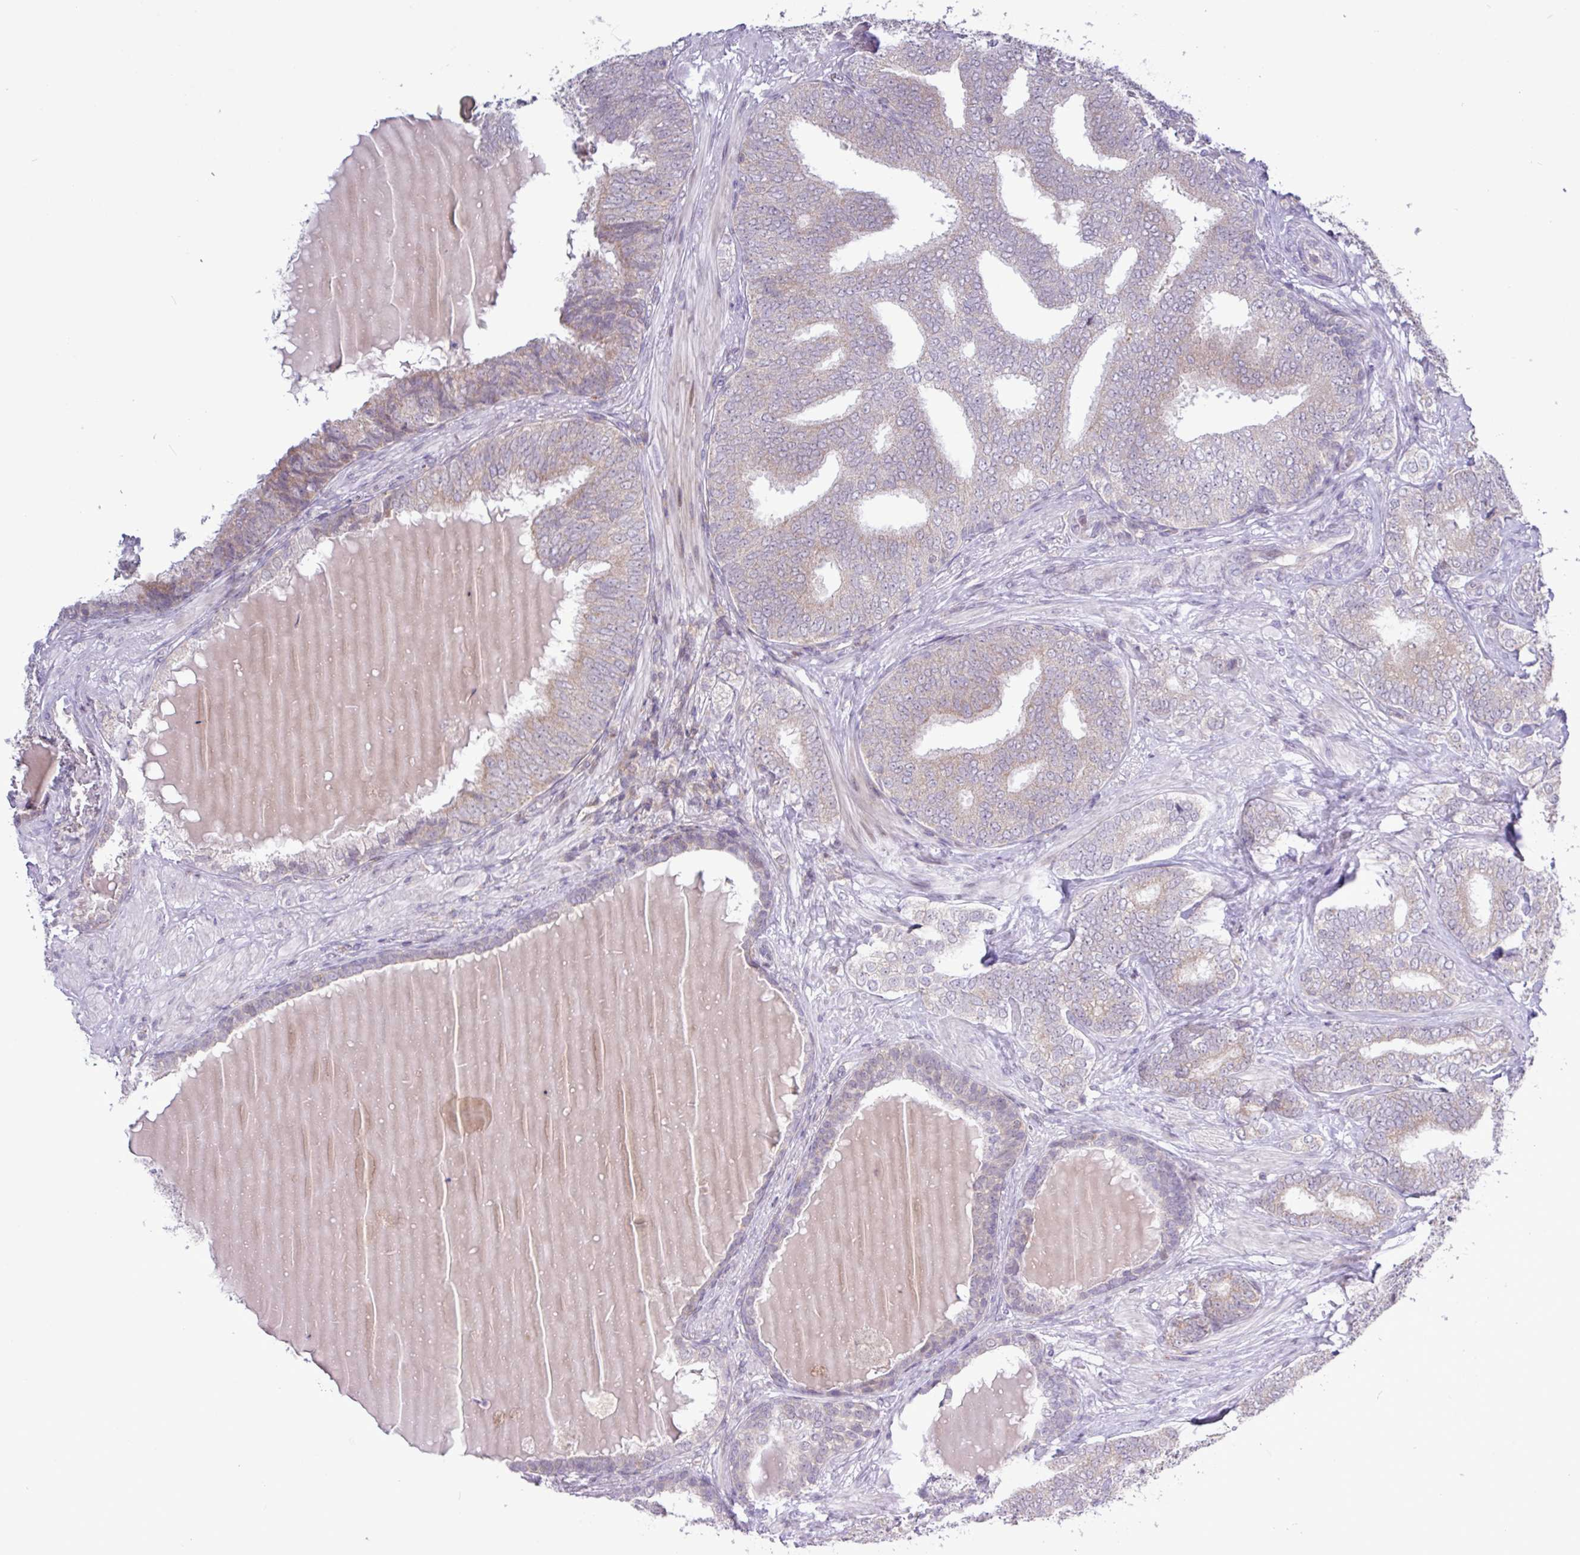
{"staining": {"intensity": "weak", "quantity": "25%-75%", "location": "cytoplasmic/membranous"}, "tissue": "prostate cancer", "cell_type": "Tumor cells", "image_type": "cancer", "snomed": [{"axis": "morphology", "description": "Adenocarcinoma, High grade"}, {"axis": "topography", "description": "Prostate"}], "caption": "Prostate high-grade adenocarcinoma stained with a brown dye displays weak cytoplasmic/membranous positive positivity in approximately 25%-75% of tumor cells.", "gene": "RTL3", "patient": {"sex": "male", "age": 72}}